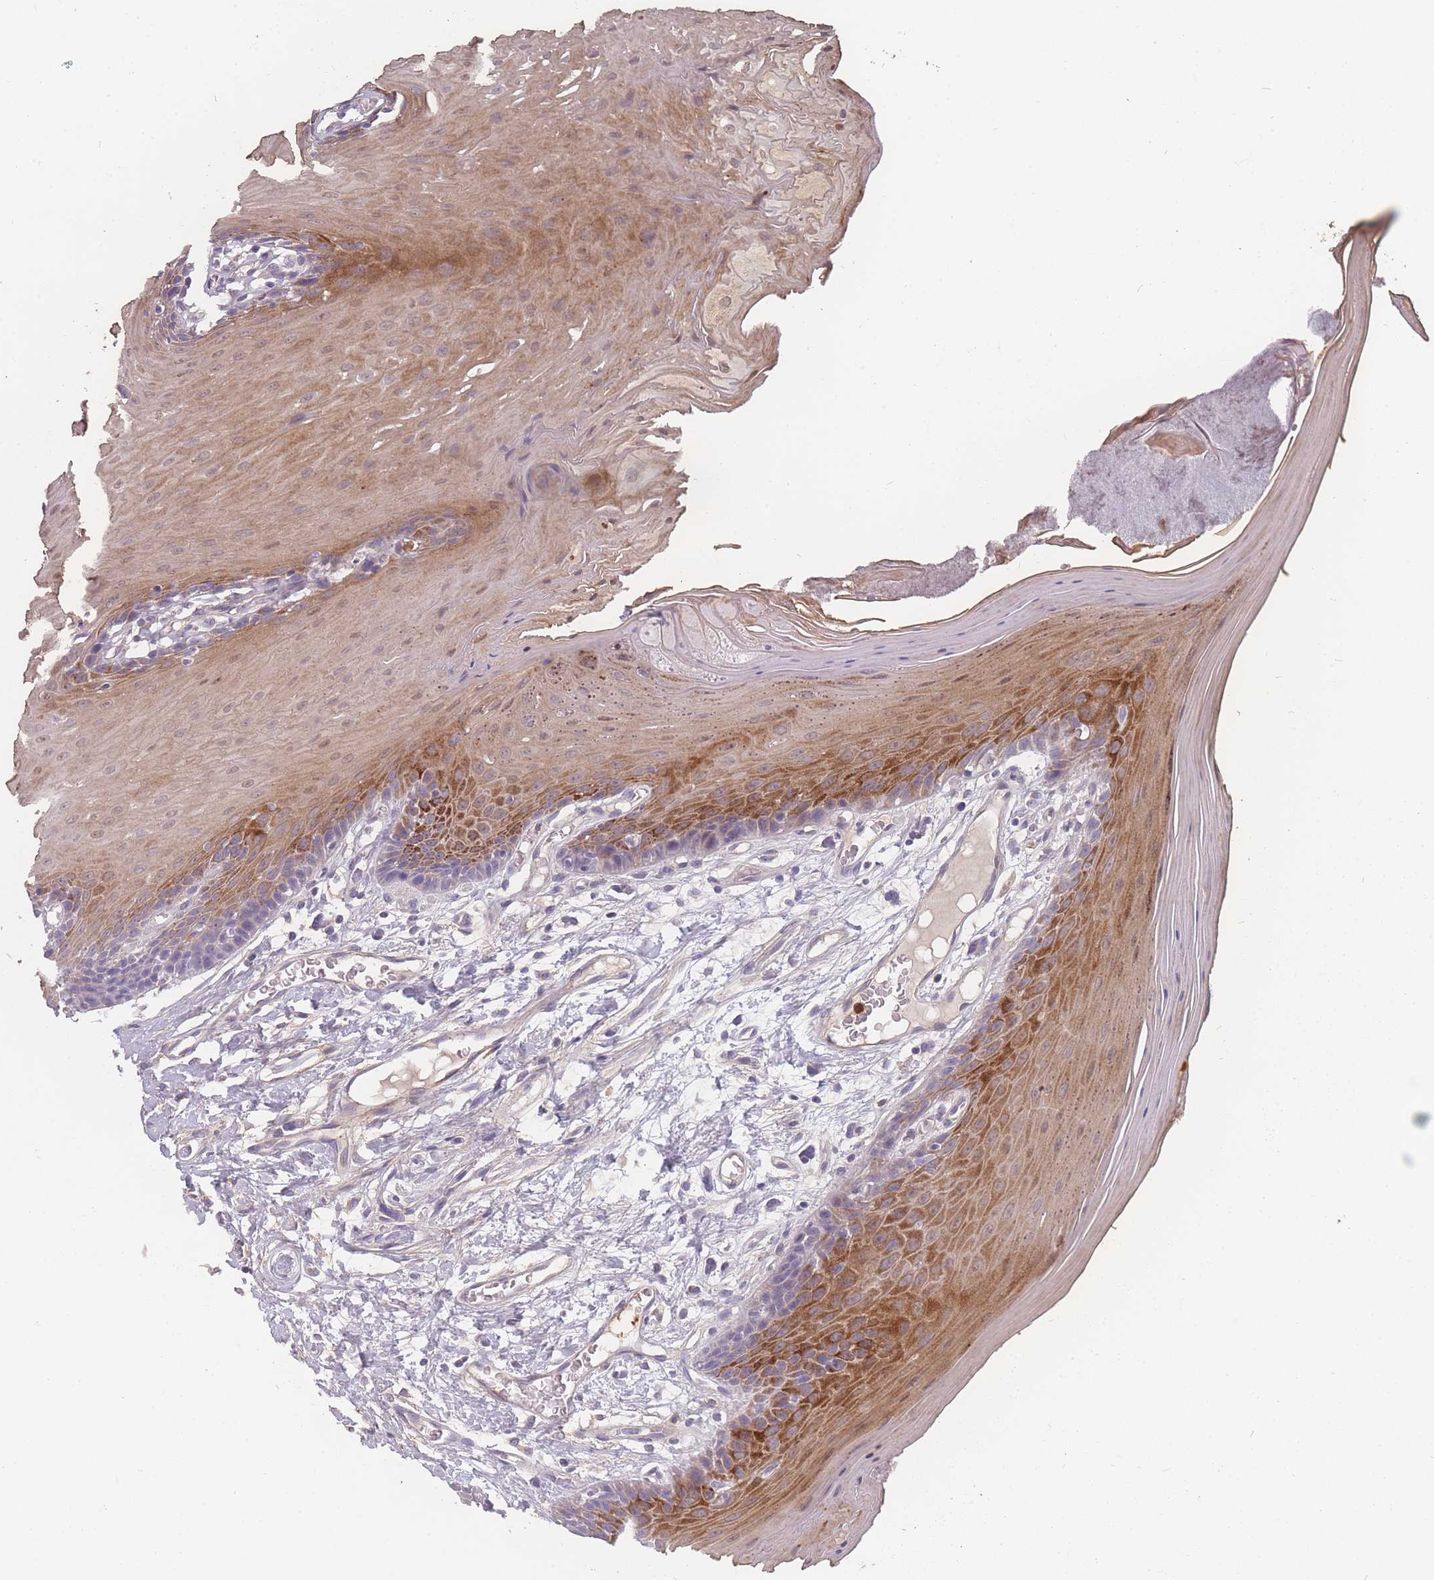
{"staining": {"intensity": "moderate", "quantity": "25%-75%", "location": "cytoplasmic/membranous"}, "tissue": "oral mucosa", "cell_type": "Squamous epithelial cells", "image_type": "normal", "snomed": [{"axis": "morphology", "description": "Normal tissue, NOS"}, {"axis": "morphology", "description": "Squamous cell carcinoma, NOS"}, {"axis": "topography", "description": "Skeletal muscle"}, {"axis": "topography", "description": "Oral tissue"}, {"axis": "topography", "description": "Salivary gland"}, {"axis": "topography", "description": "Head-Neck"}], "caption": "A high-resolution micrograph shows IHC staining of benign oral mucosa, which demonstrates moderate cytoplasmic/membranous positivity in about 25%-75% of squamous epithelial cells.", "gene": "BST1", "patient": {"sex": "male", "age": 54}}